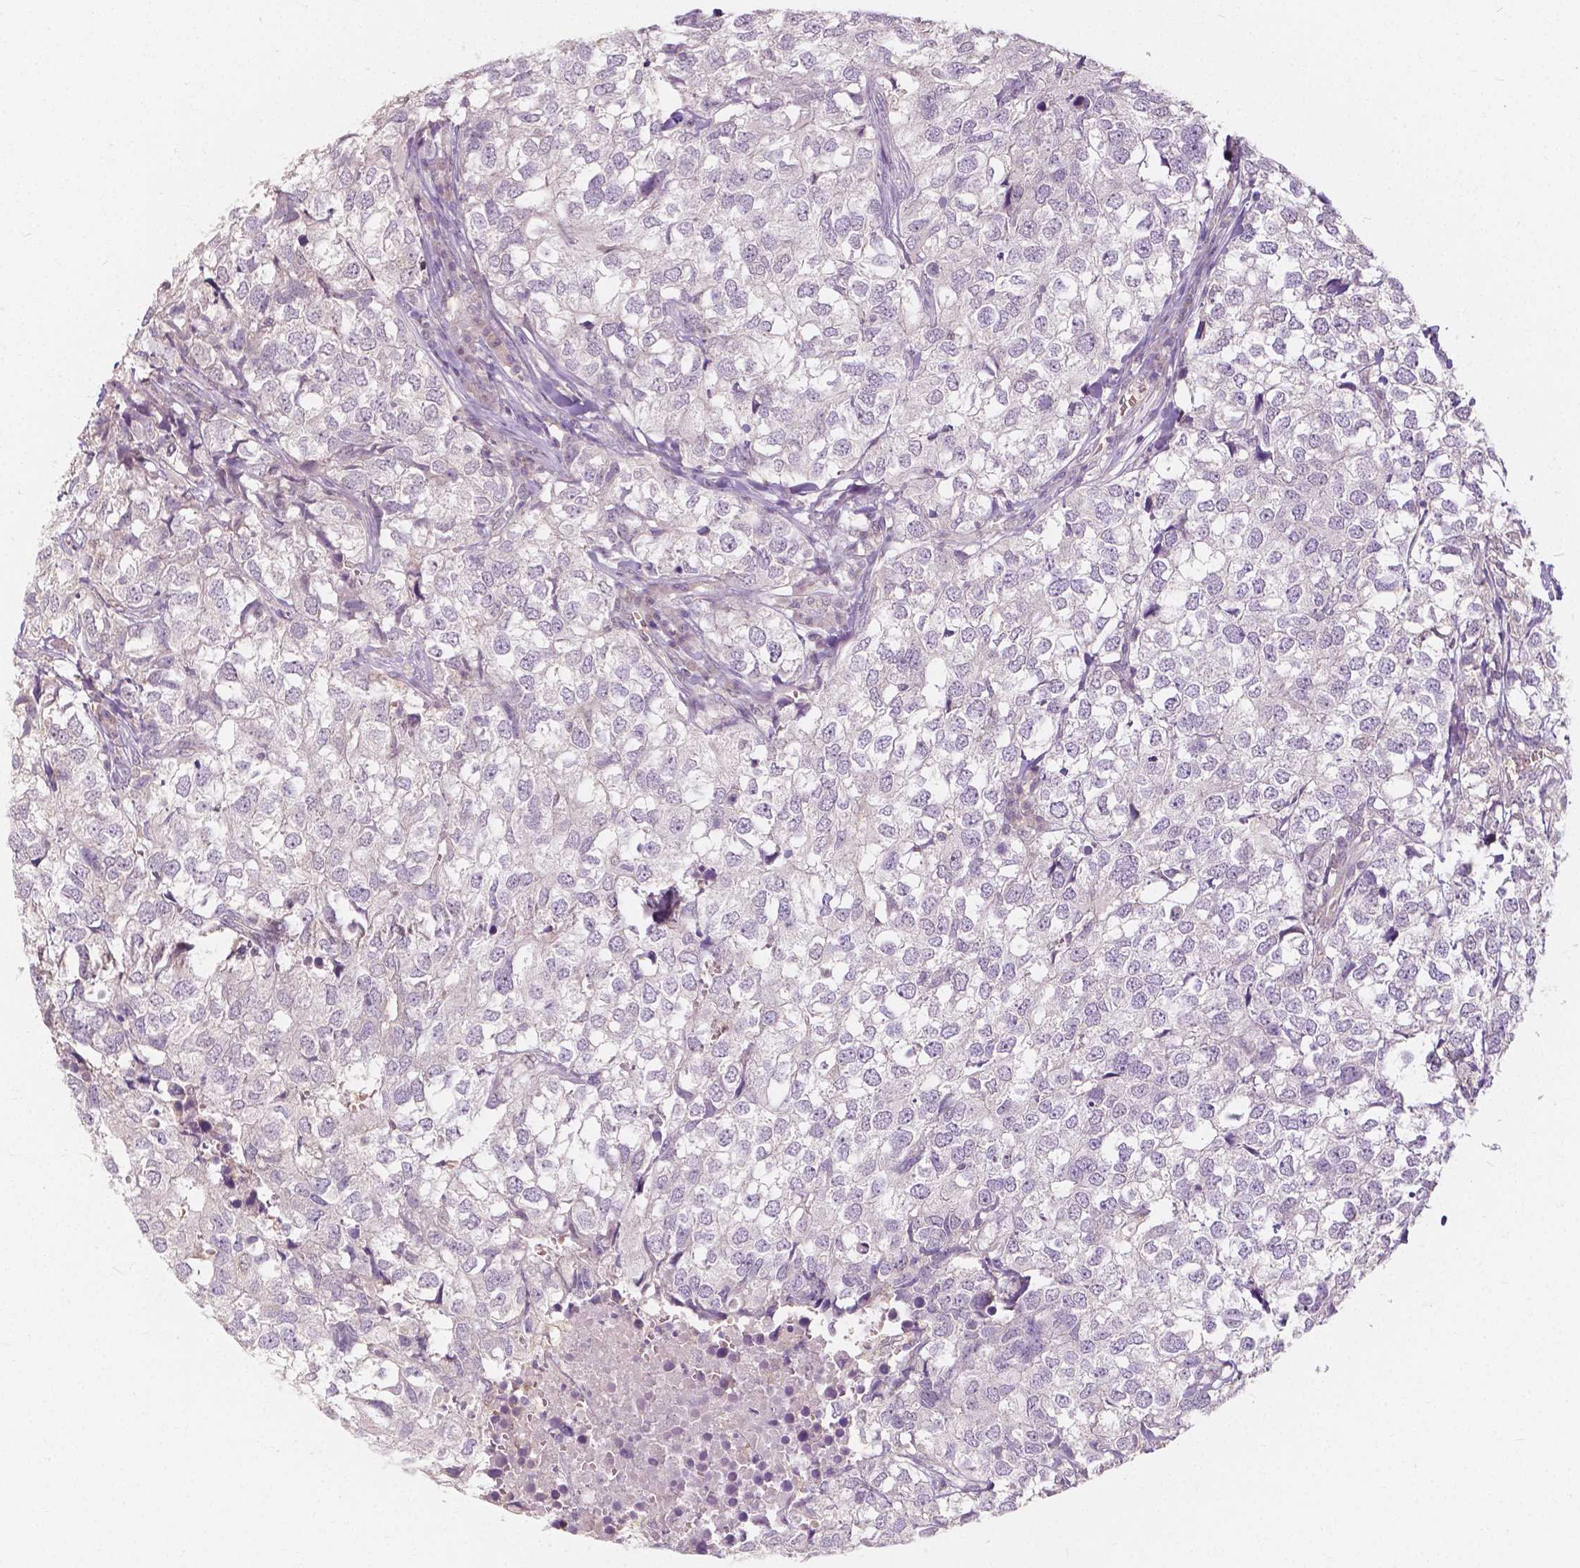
{"staining": {"intensity": "negative", "quantity": "none", "location": "none"}, "tissue": "breast cancer", "cell_type": "Tumor cells", "image_type": "cancer", "snomed": [{"axis": "morphology", "description": "Duct carcinoma"}, {"axis": "topography", "description": "Breast"}], "caption": "High magnification brightfield microscopy of breast intraductal carcinoma stained with DAB (brown) and counterstained with hematoxylin (blue): tumor cells show no significant expression. (Stains: DAB (3,3'-diaminobenzidine) immunohistochemistry (IHC) with hematoxylin counter stain, Microscopy: brightfield microscopy at high magnification).", "gene": "NAPRT", "patient": {"sex": "female", "age": 30}}